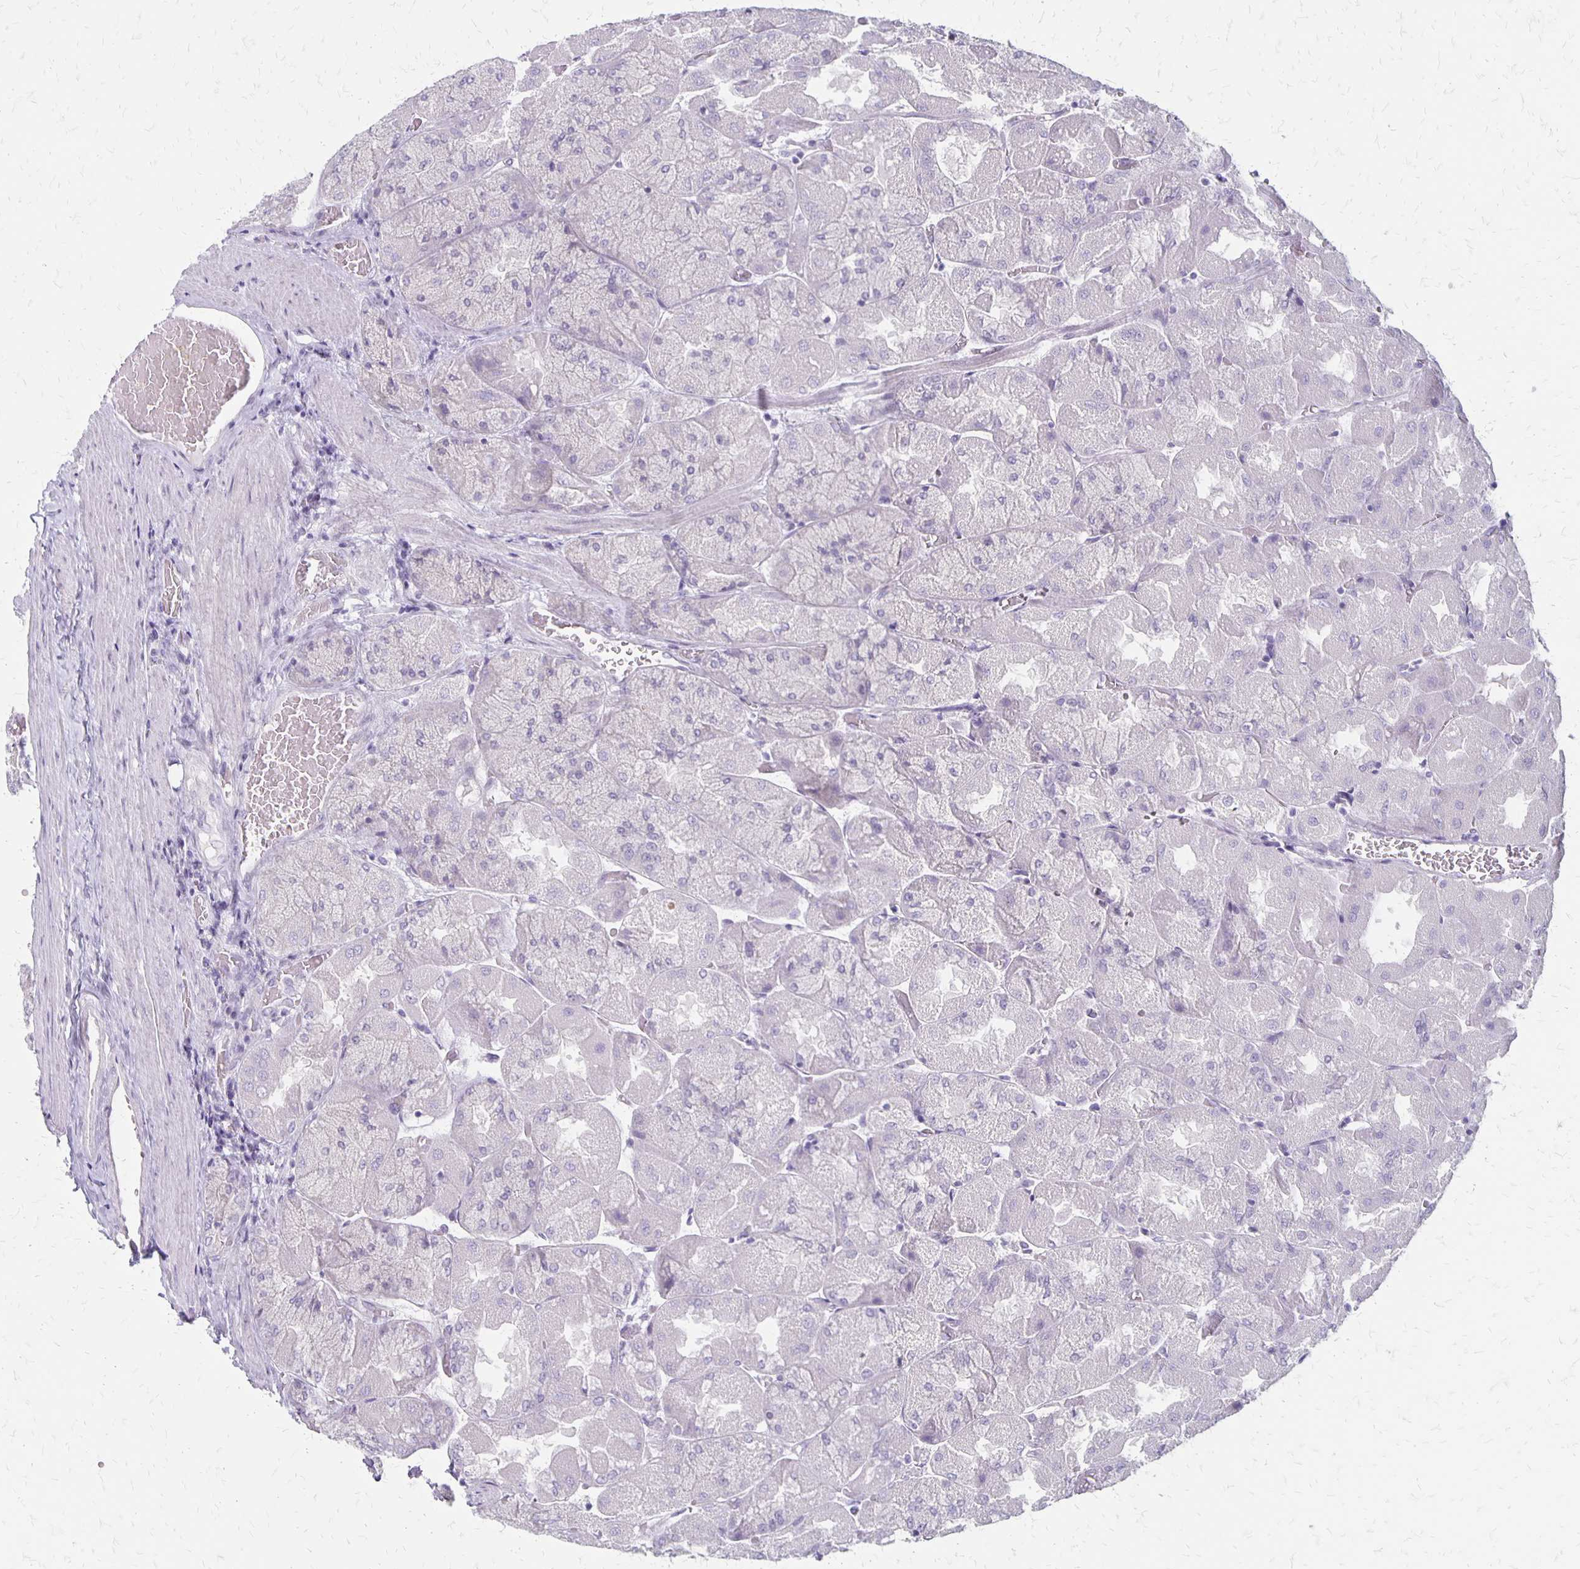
{"staining": {"intensity": "negative", "quantity": "none", "location": "none"}, "tissue": "stomach", "cell_type": "Glandular cells", "image_type": "normal", "snomed": [{"axis": "morphology", "description": "Normal tissue, NOS"}, {"axis": "topography", "description": "Stomach"}], "caption": "The photomicrograph shows no staining of glandular cells in normal stomach.", "gene": "HOMER1", "patient": {"sex": "female", "age": 61}}